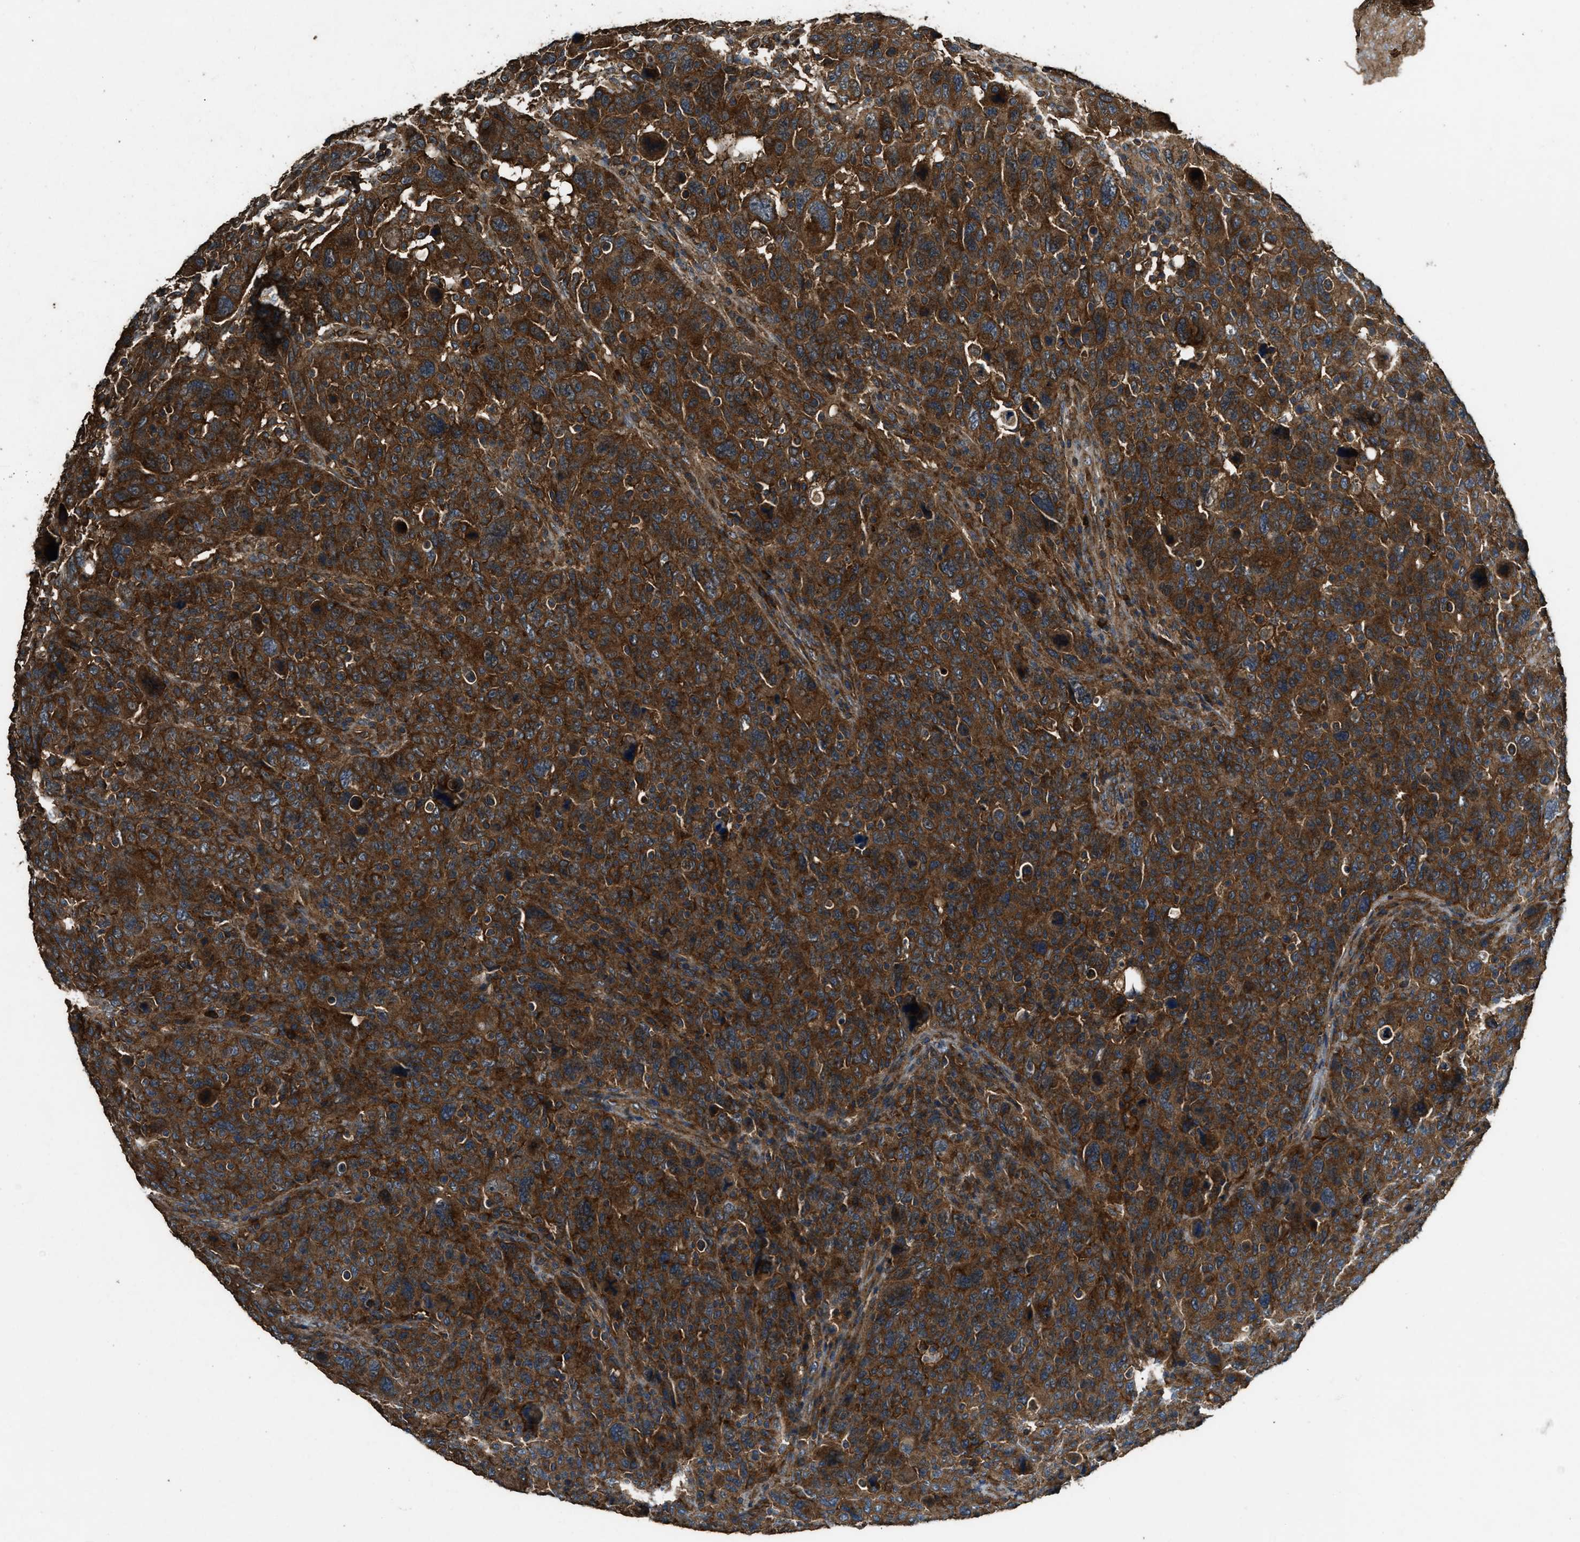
{"staining": {"intensity": "strong", "quantity": ">75%", "location": "cytoplasmic/membranous"}, "tissue": "breast cancer", "cell_type": "Tumor cells", "image_type": "cancer", "snomed": [{"axis": "morphology", "description": "Duct carcinoma"}, {"axis": "topography", "description": "Breast"}], "caption": "Protein expression analysis of human breast intraductal carcinoma reveals strong cytoplasmic/membranous expression in approximately >75% of tumor cells.", "gene": "MAP3K8", "patient": {"sex": "female", "age": 37}}